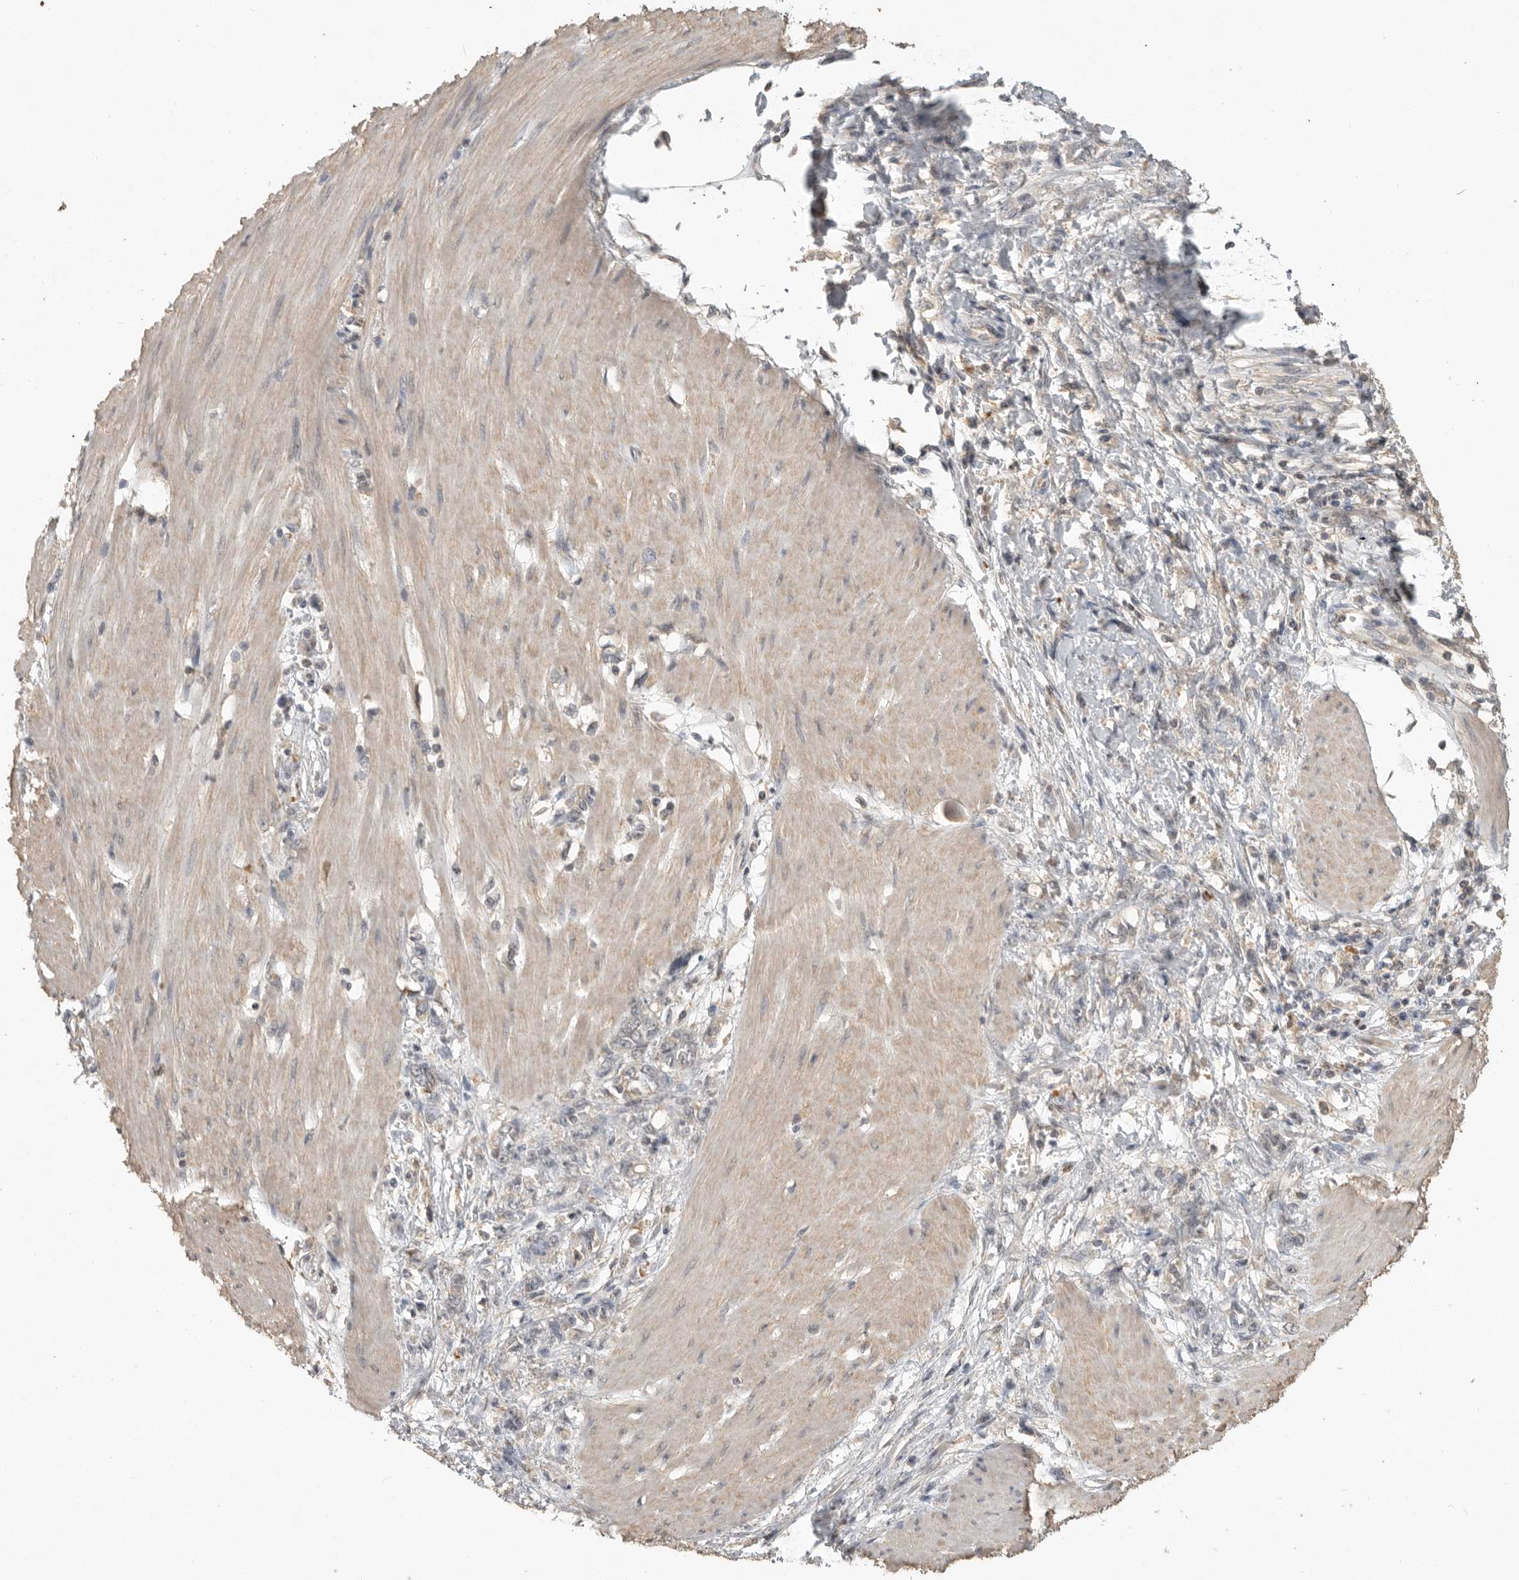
{"staining": {"intensity": "weak", "quantity": "<25%", "location": "cytoplasmic/membranous"}, "tissue": "stomach cancer", "cell_type": "Tumor cells", "image_type": "cancer", "snomed": [{"axis": "morphology", "description": "Adenocarcinoma, NOS"}, {"axis": "topography", "description": "Stomach"}], "caption": "Immunohistochemistry (IHC) image of neoplastic tissue: stomach adenocarcinoma stained with DAB (3,3'-diaminobenzidine) reveals no significant protein positivity in tumor cells.", "gene": "ADAMTS4", "patient": {"sex": "female", "age": 76}}